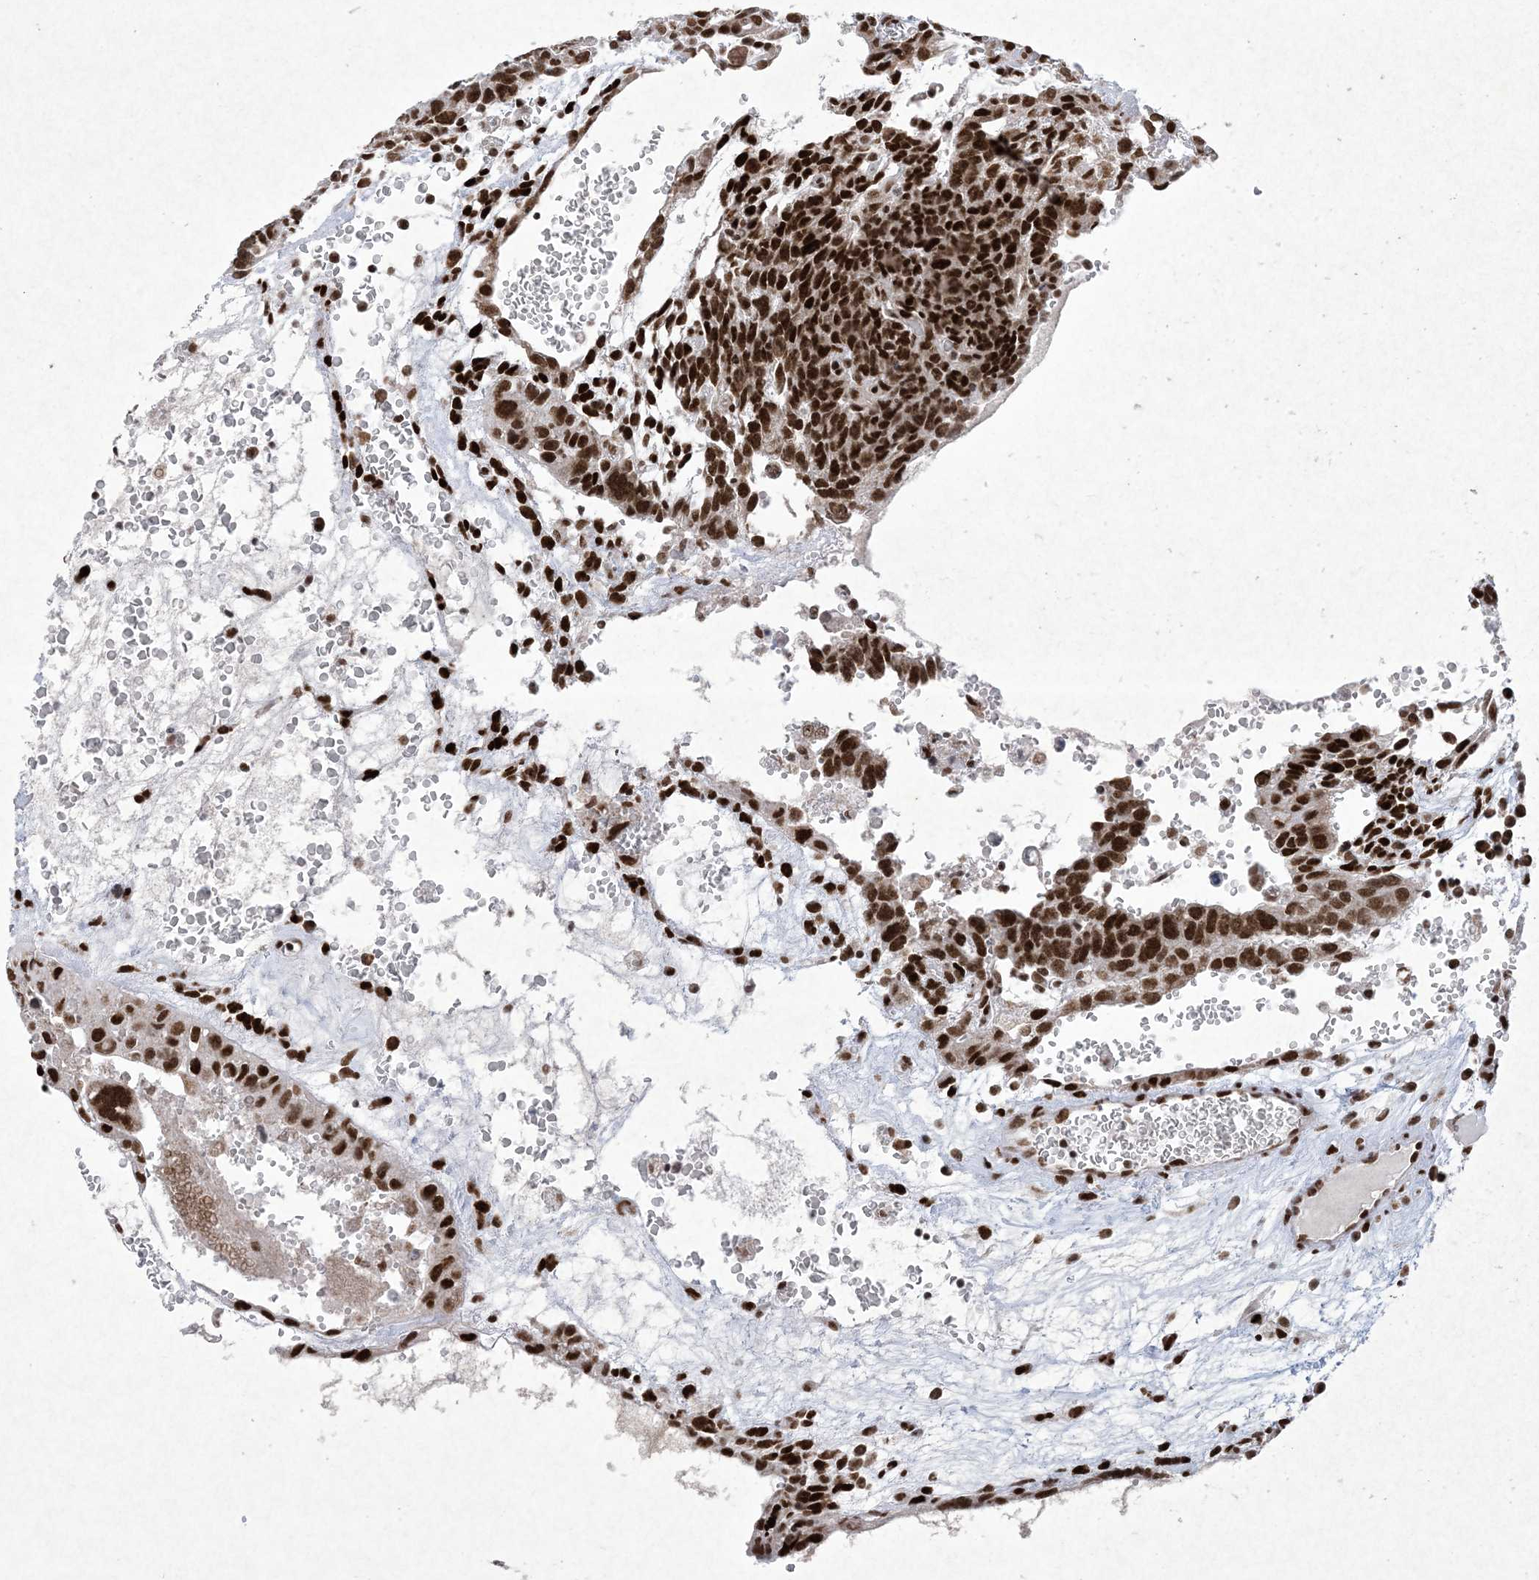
{"staining": {"intensity": "strong", "quantity": ">75%", "location": "nuclear"}, "tissue": "testis cancer", "cell_type": "Tumor cells", "image_type": "cancer", "snomed": [{"axis": "morphology", "description": "Seminoma, NOS"}, {"axis": "morphology", "description": "Carcinoma, Embryonal, NOS"}, {"axis": "topography", "description": "Testis"}], "caption": "Seminoma (testis) stained with a brown dye exhibits strong nuclear positive staining in approximately >75% of tumor cells.", "gene": "PKNOX2", "patient": {"sex": "male", "age": 52}}